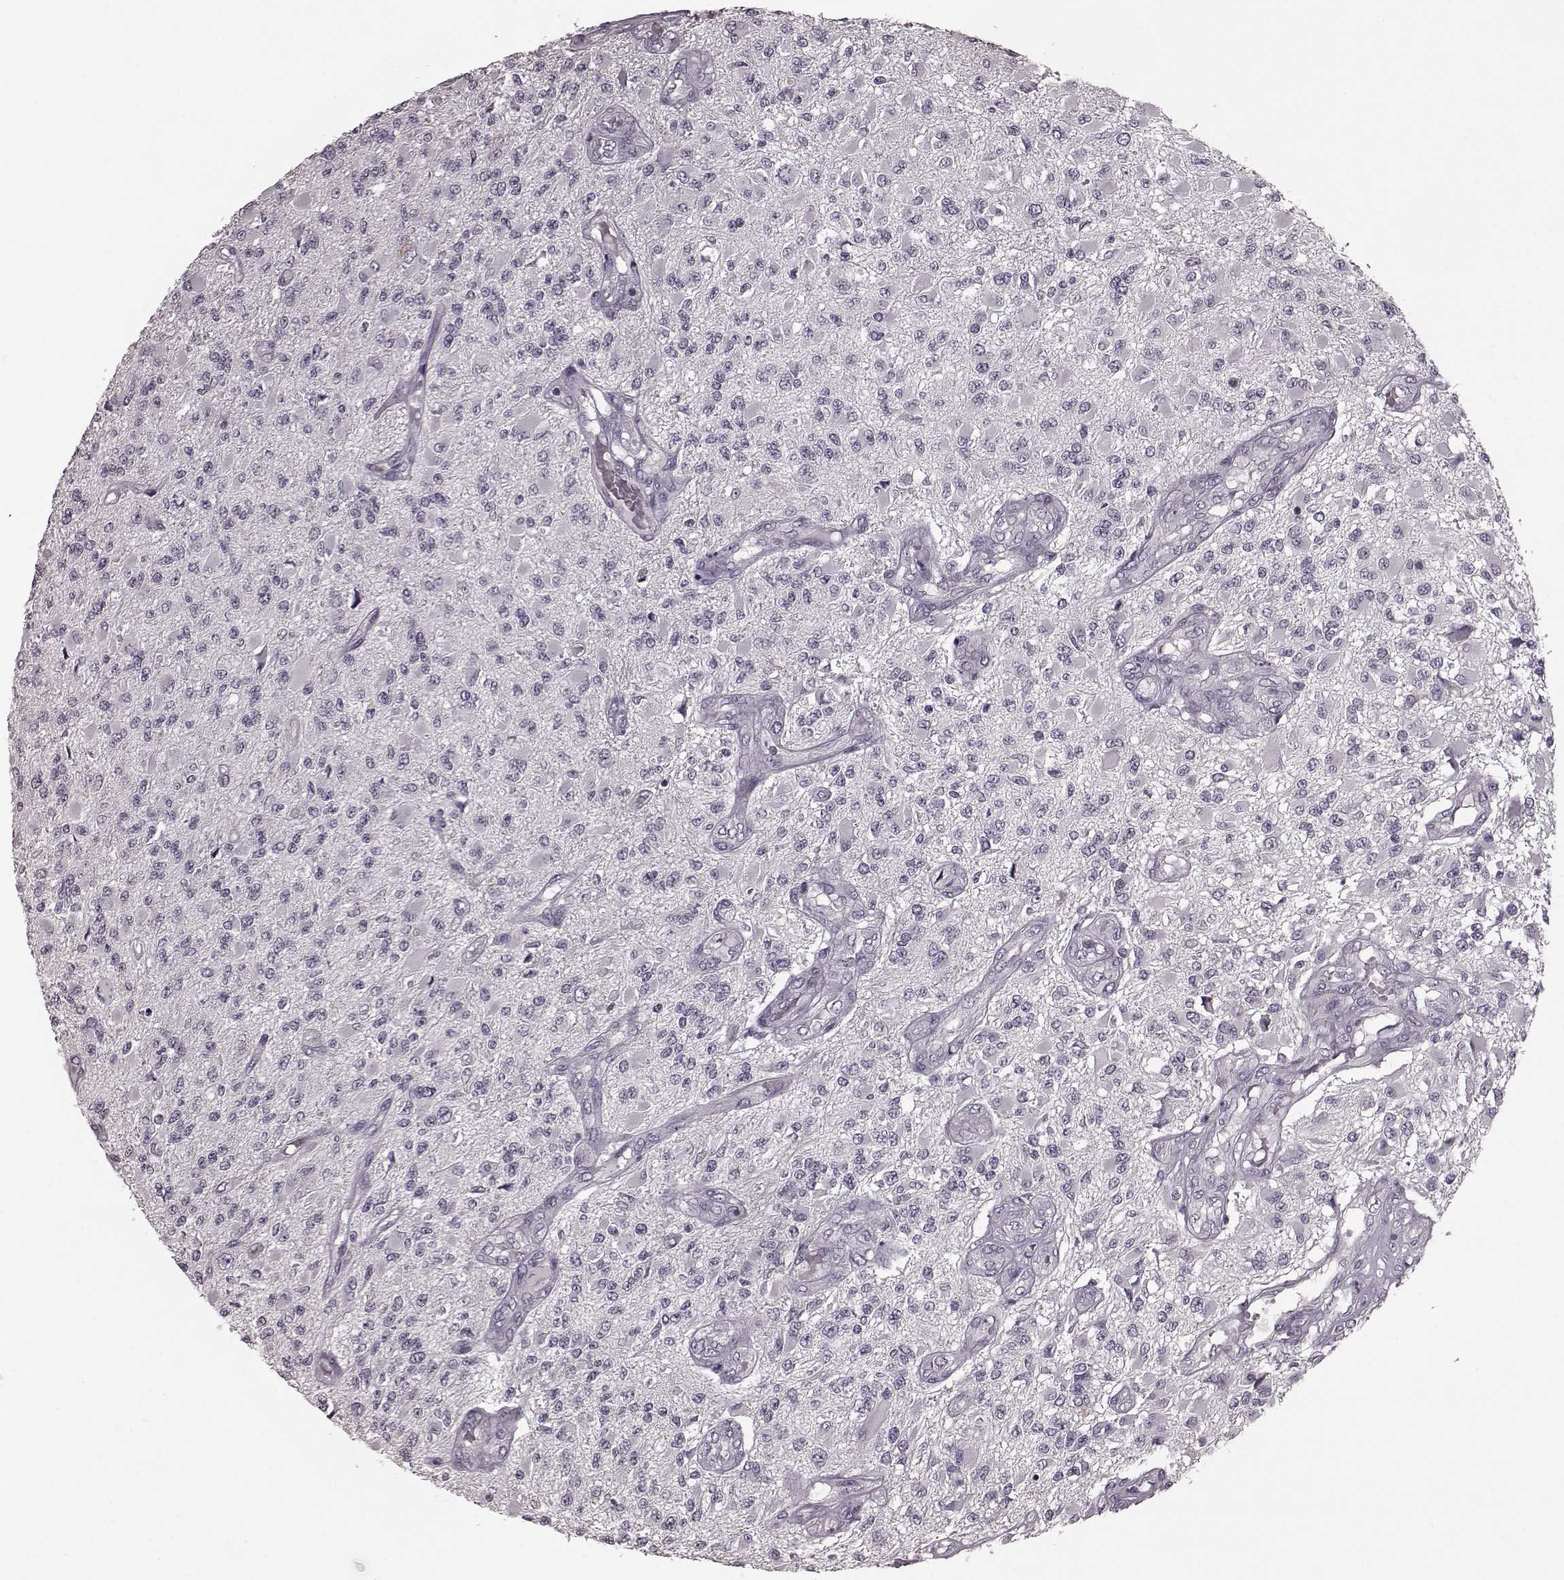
{"staining": {"intensity": "negative", "quantity": "none", "location": "none"}, "tissue": "glioma", "cell_type": "Tumor cells", "image_type": "cancer", "snomed": [{"axis": "morphology", "description": "Glioma, malignant, High grade"}, {"axis": "topography", "description": "Brain"}], "caption": "Human glioma stained for a protein using IHC demonstrates no staining in tumor cells.", "gene": "CD28", "patient": {"sex": "female", "age": 63}}